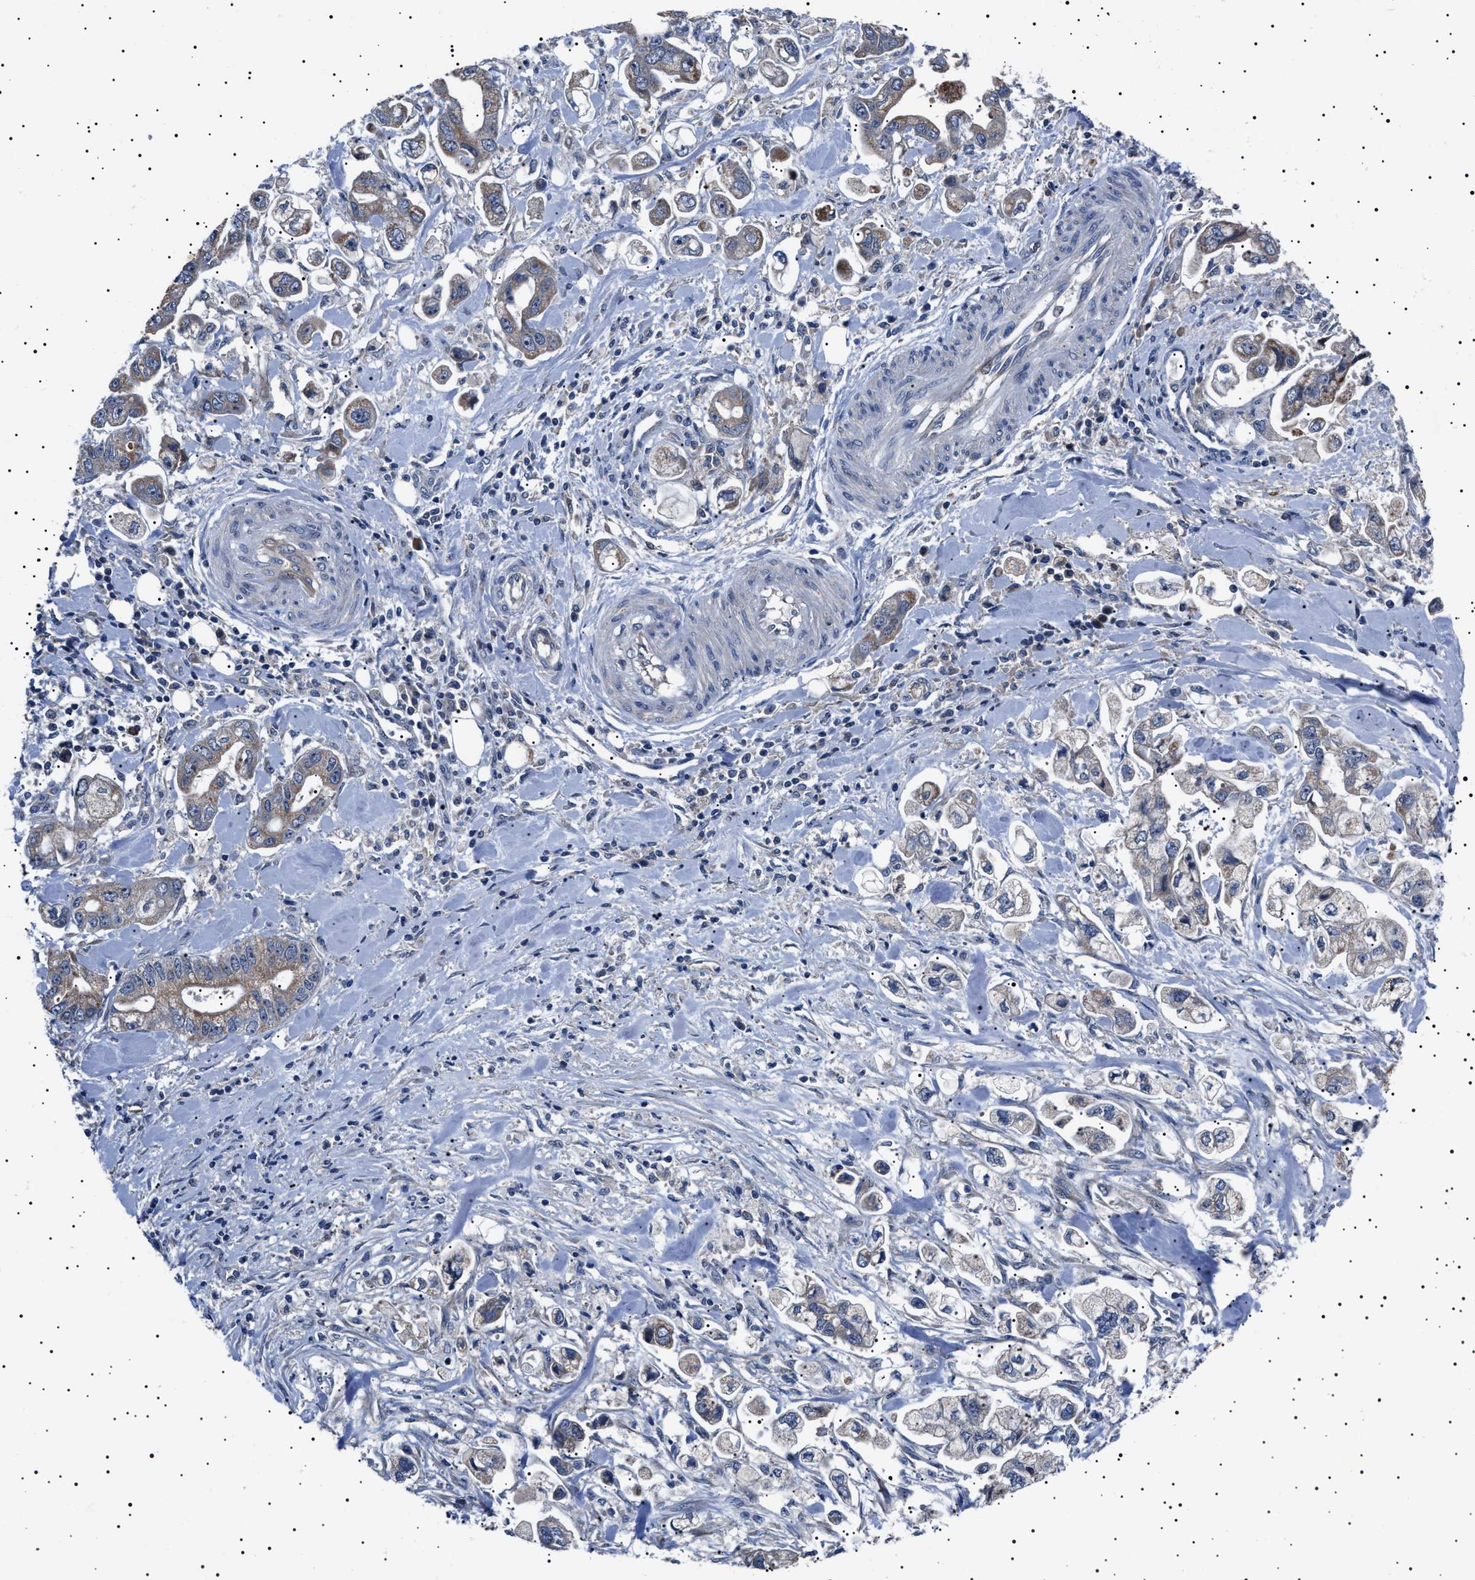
{"staining": {"intensity": "moderate", "quantity": ">75%", "location": "cytoplasmic/membranous"}, "tissue": "stomach cancer", "cell_type": "Tumor cells", "image_type": "cancer", "snomed": [{"axis": "morphology", "description": "Normal tissue, NOS"}, {"axis": "morphology", "description": "Adenocarcinoma, NOS"}, {"axis": "topography", "description": "Stomach"}], "caption": "The photomicrograph reveals a brown stain indicating the presence of a protein in the cytoplasmic/membranous of tumor cells in stomach adenocarcinoma.", "gene": "PTRH1", "patient": {"sex": "male", "age": 62}}